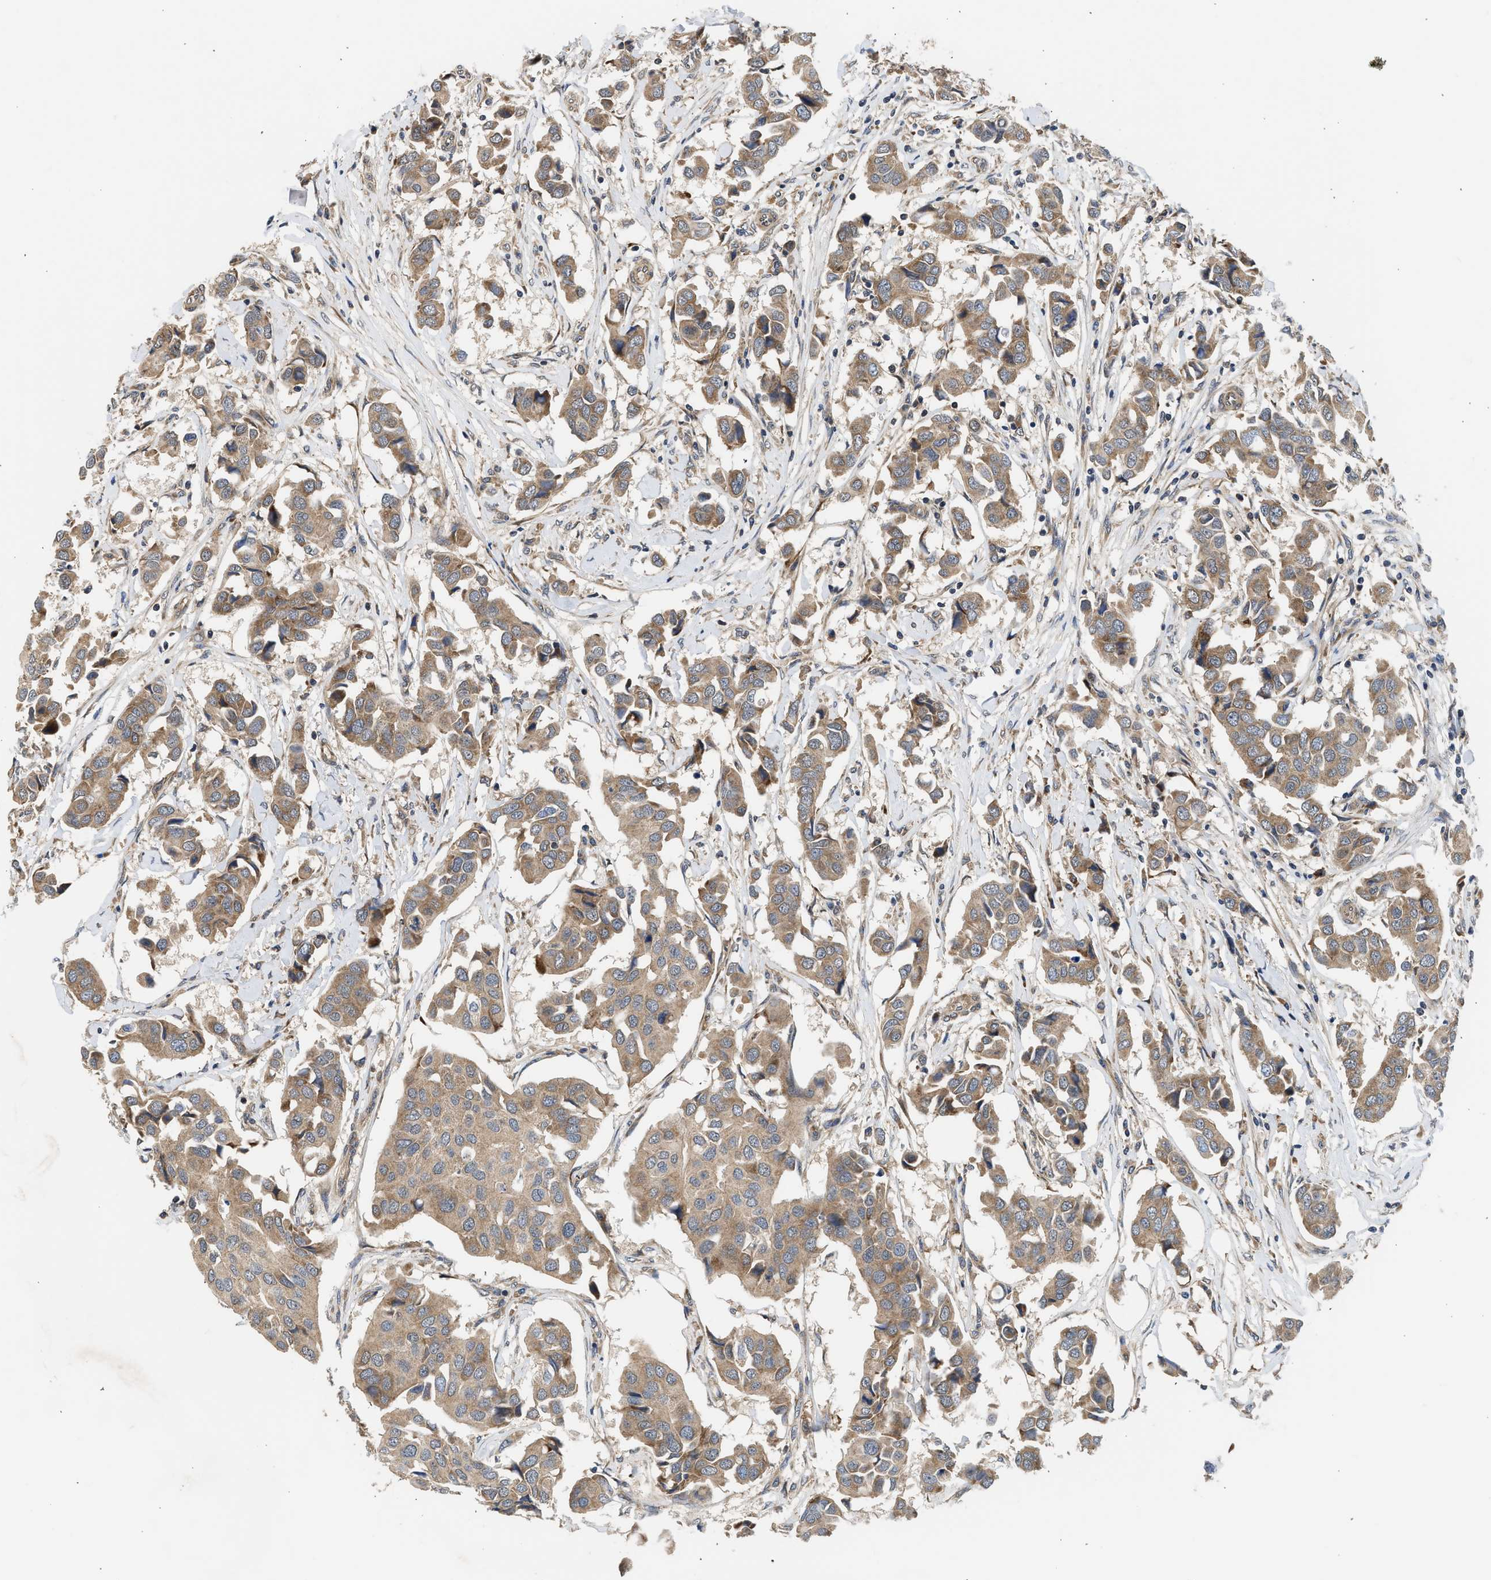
{"staining": {"intensity": "moderate", "quantity": ">75%", "location": "cytoplasmic/membranous"}, "tissue": "breast cancer", "cell_type": "Tumor cells", "image_type": "cancer", "snomed": [{"axis": "morphology", "description": "Duct carcinoma"}, {"axis": "topography", "description": "Breast"}], "caption": "About >75% of tumor cells in breast infiltrating ductal carcinoma show moderate cytoplasmic/membranous protein expression as visualized by brown immunohistochemical staining.", "gene": "POLG2", "patient": {"sex": "female", "age": 80}}